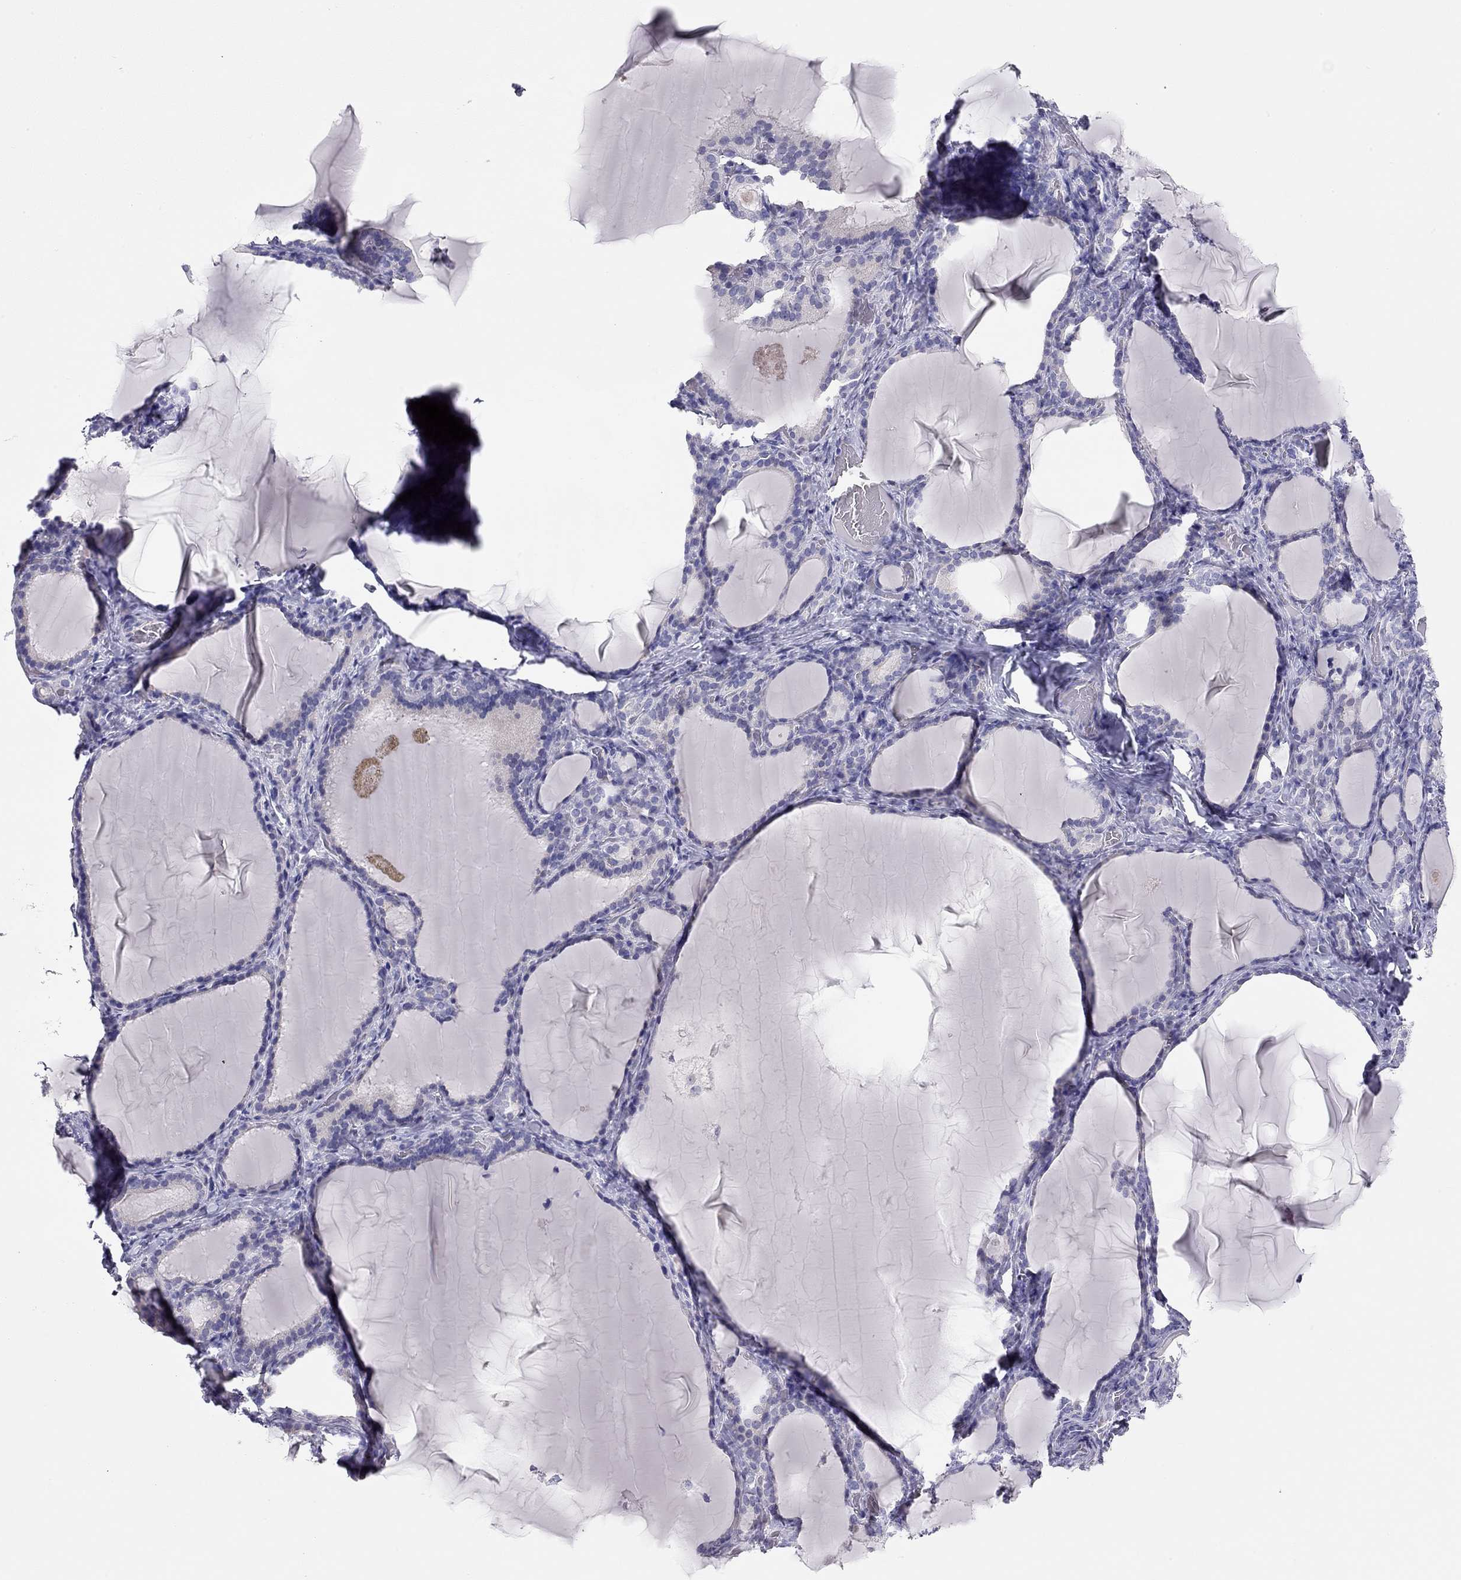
{"staining": {"intensity": "negative", "quantity": "none", "location": "none"}, "tissue": "thyroid gland", "cell_type": "Glandular cells", "image_type": "normal", "snomed": [{"axis": "morphology", "description": "Normal tissue, NOS"}, {"axis": "morphology", "description": "Hyperplasia, NOS"}, {"axis": "topography", "description": "Thyroid gland"}], "caption": "Photomicrograph shows no significant protein positivity in glandular cells of benign thyroid gland.", "gene": "KCNV2", "patient": {"sex": "female", "age": 27}}